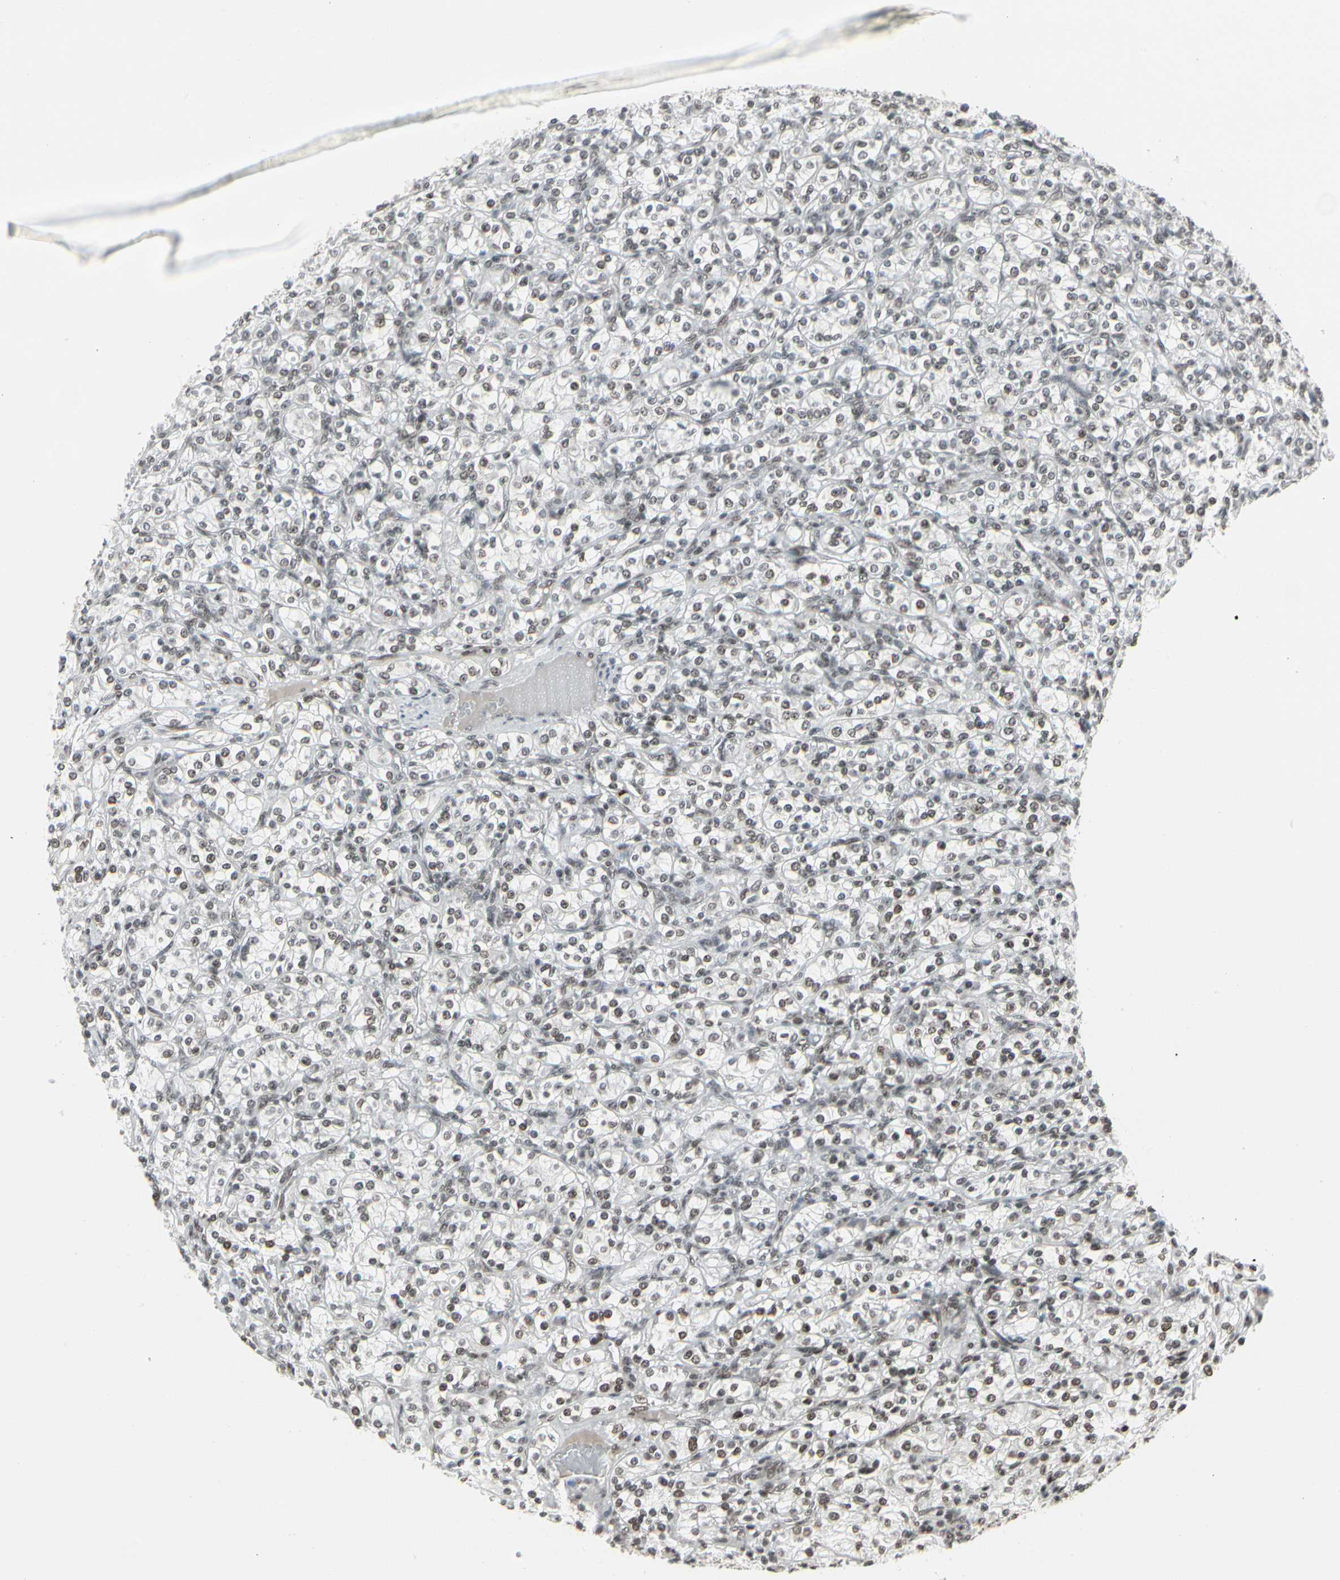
{"staining": {"intensity": "moderate", "quantity": ">75%", "location": "nuclear"}, "tissue": "renal cancer", "cell_type": "Tumor cells", "image_type": "cancer", "snomed": [{"axis": "morphology", "description": "Adenocarcinoma, NOS"}, {"axis": "topography", "description": "Kidney"}], "caption": "There is medium levels of moderate nuclear staining in tumor cells of renal adenocarcinoma, as demonstrated by immunohistochemical staining (brown color).", "gene": "HMG20A", "patient": {"sex": "male", "age": 77}}